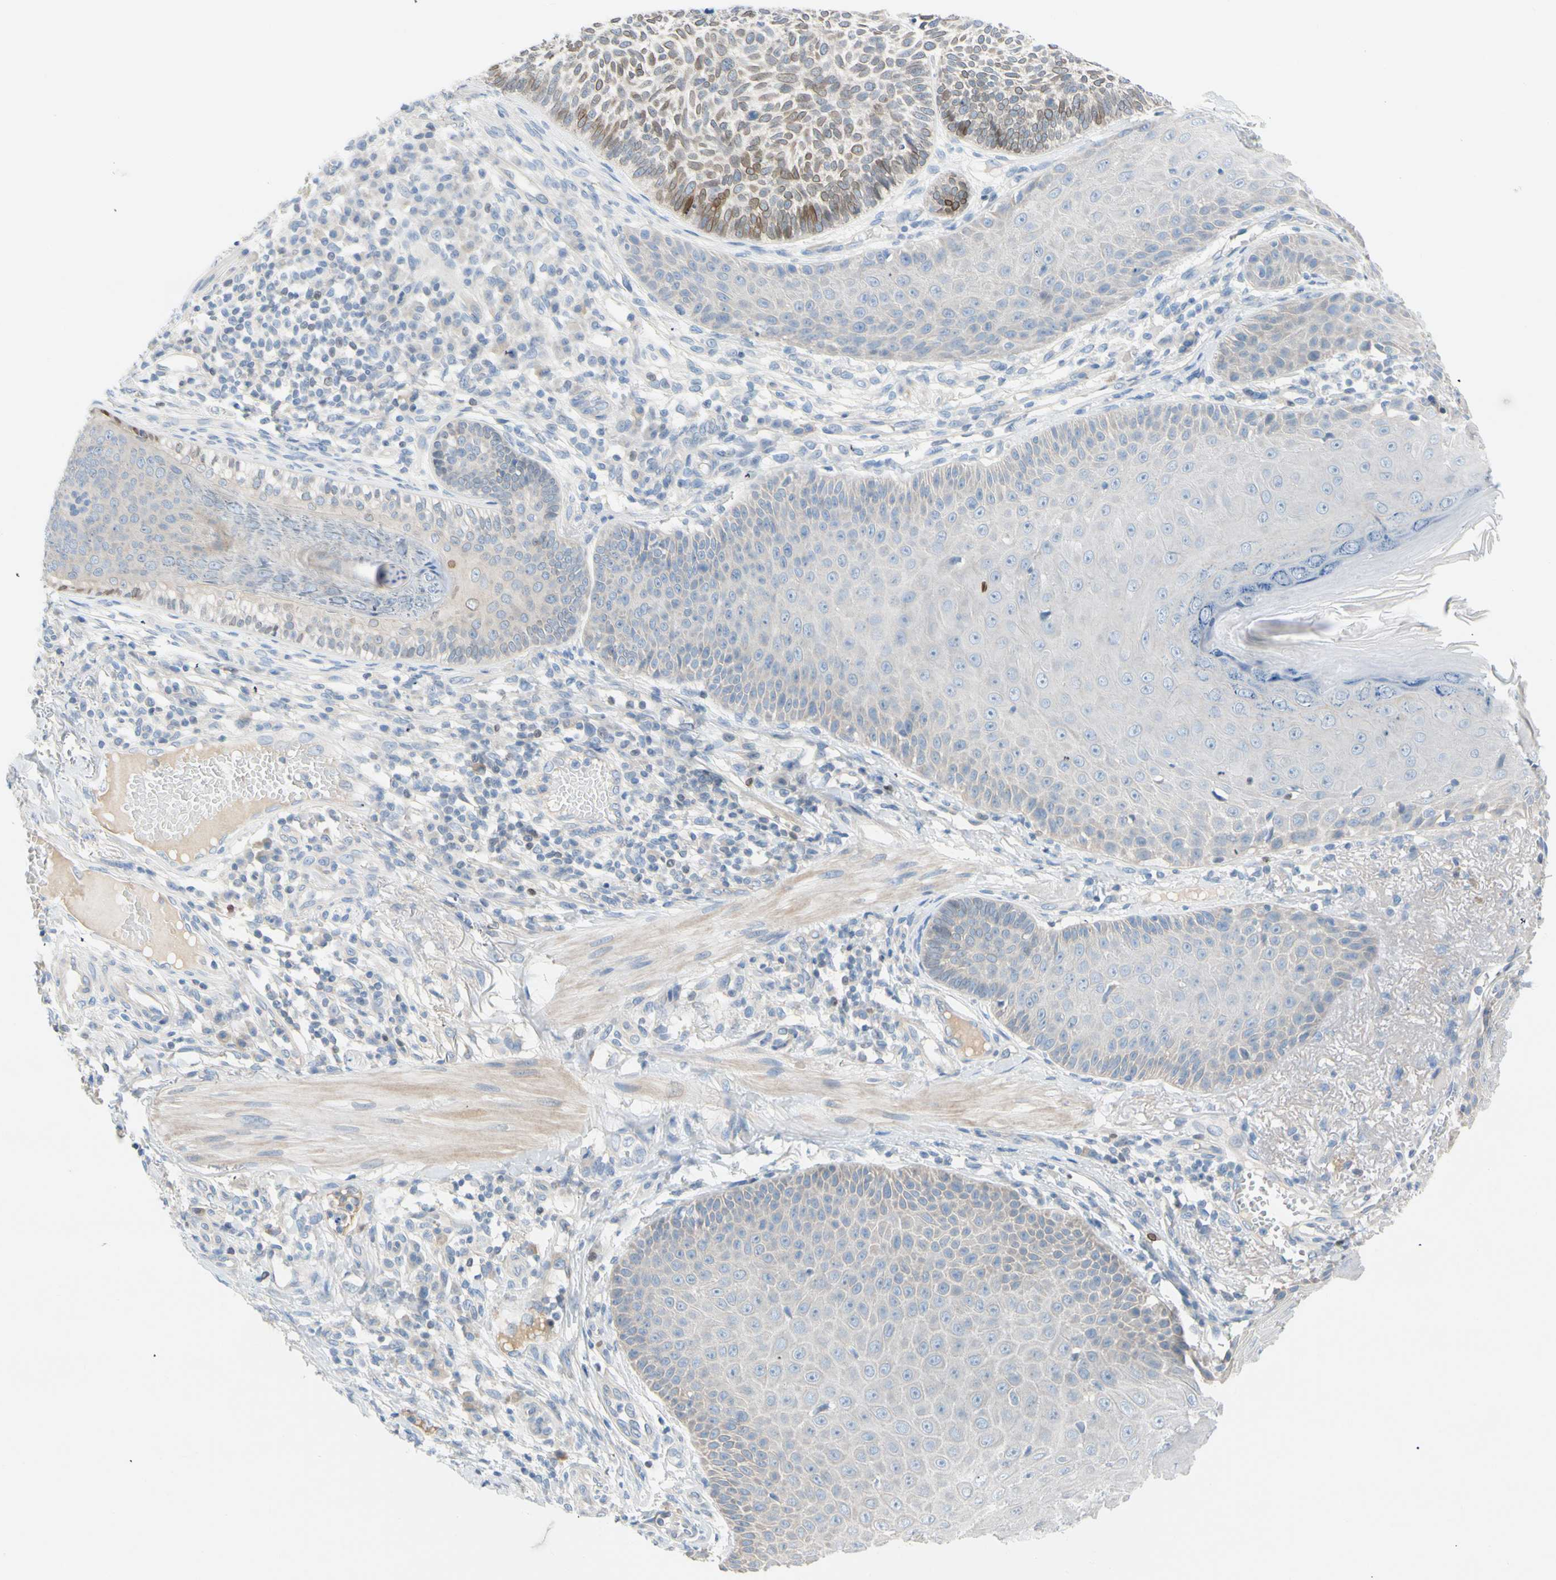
{"staining": {"intensity": "moderate", "quantity": "<25%", "location": "cytoplasmic/membranous,nuclear"}, "tissue": "skin cancer", "cell_type": "Tumor cells", "image_type": "cancer", "snomed": [{"axis": "morphology", "description": "Normal tissue, NOS"}, {"axis": "morphology", "description": "Basal cell carcinoma"}, {"axis": "topography", "description": "Skin"}], "caption": "Immunohistochemistry (IHC) staining of skin basal cell carcinoma, which displays low levels of moderate cytoplasmic/membranous and nuclear positivity in approximately <25% of tumor cells indicating moderate cytoplasmic/membranous and nuclear protein positivity. The staining was performed using DAB (3,3'-diaminobenzidine) (brown) for protein detection and nuclei were counterstained in hematoxylin (blue).", "gene": "ZNF132", "patient": {"sex": "male", "age": 52}}